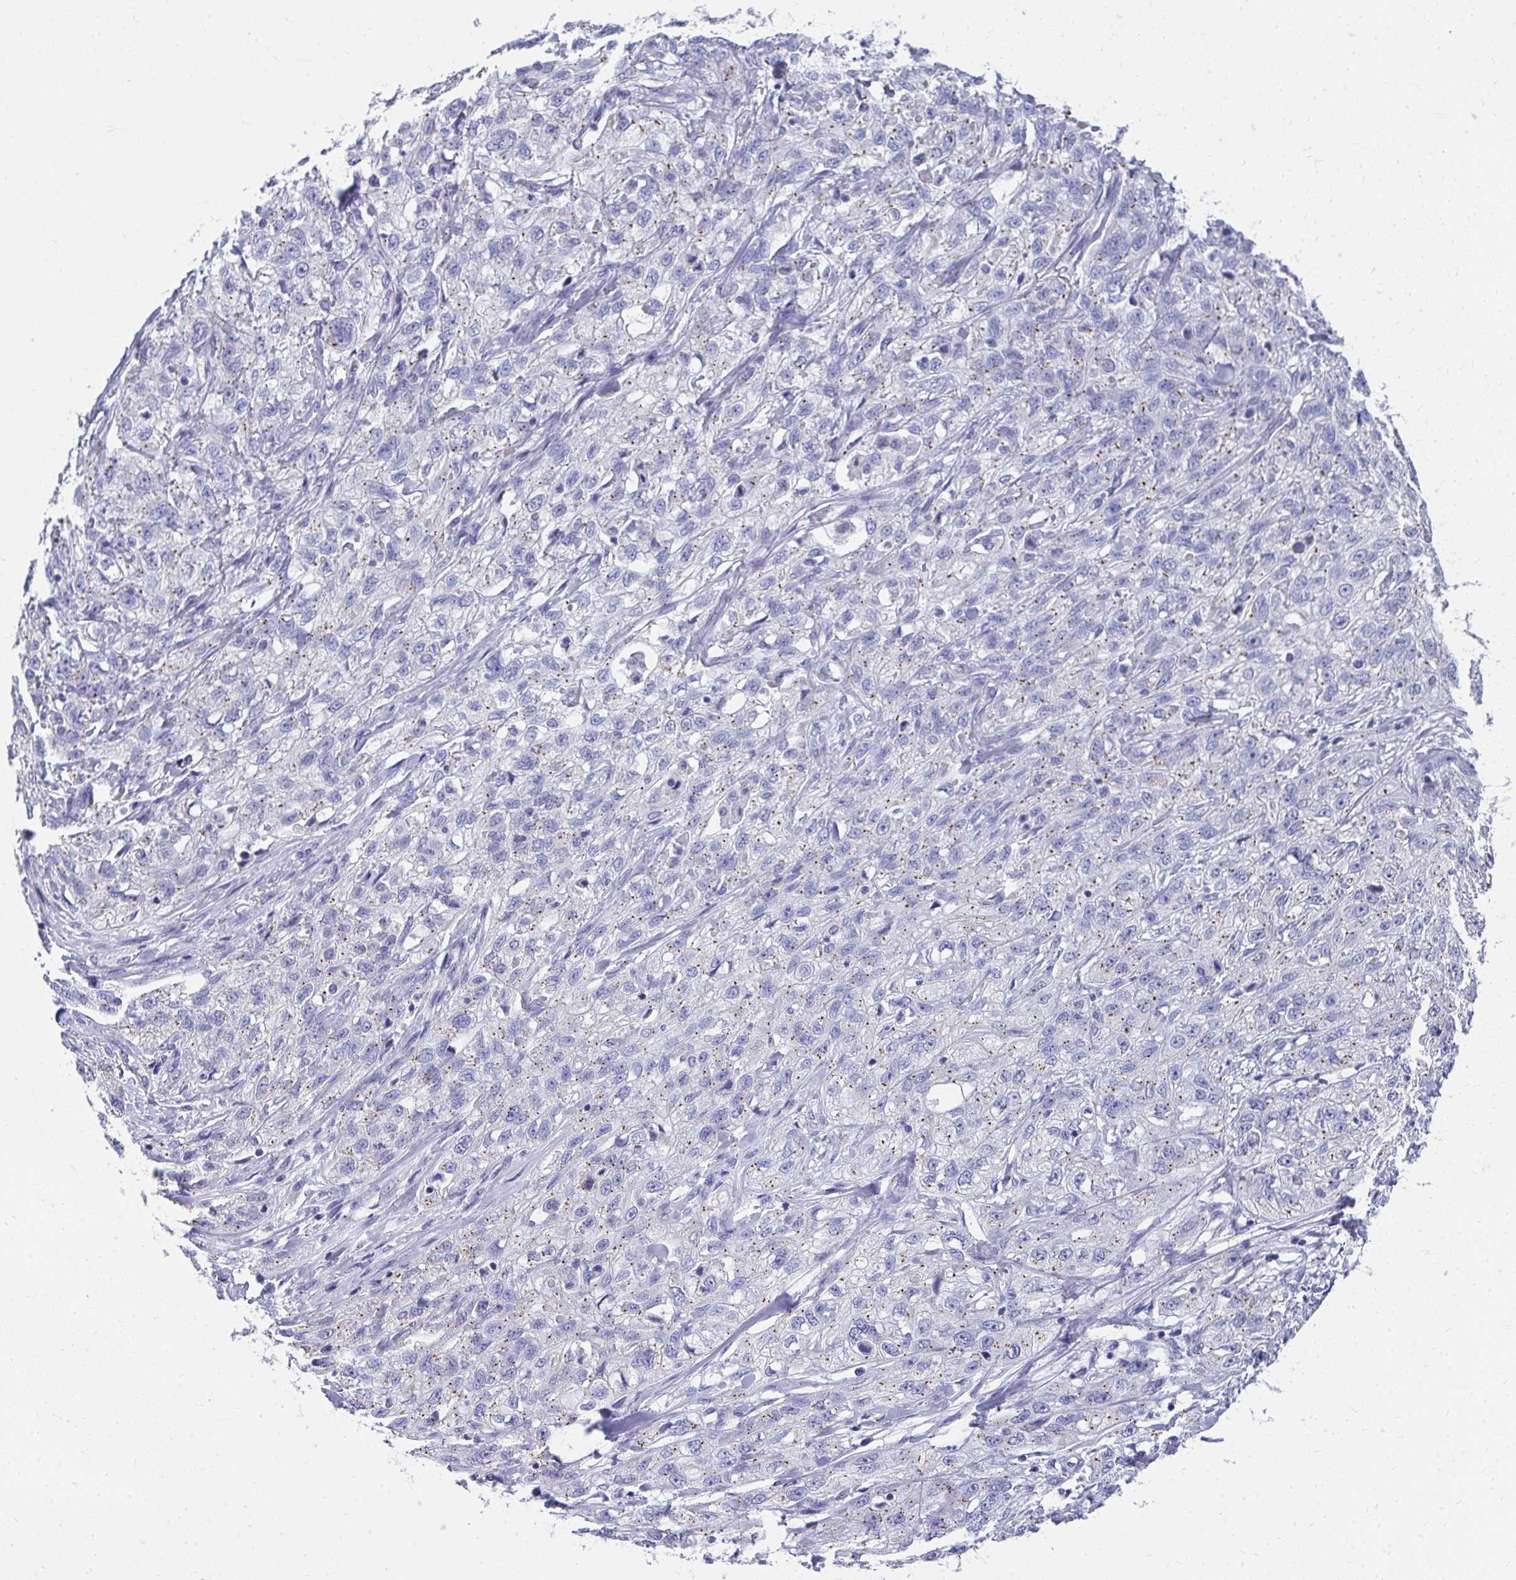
{"staining": {"intensity": "weak", "quantity": "<25%", "location": "cytoplasmic/membranous"}, "tissue": "skin cancer", "cell_type": "Tumor cells", "image_type": "cancer", "snomed": [{"axis": "morphology", "description": "Squamous cell carcinoma, NOS"}, {"axis": "topography", "description": "Skin"}, {"axis": "topography", "description": "Vulva"}], "caption": "Immunohistochemistry (IHC) of human squamous cell carcinoma (skin) demonstrates no positivity in tumor cells. (DAB (3,3'-diaminobenzidine) immunohistochemistry, high magnification).", "gene": "TMPRSS2", "patient": {"sex": "female", "age": 86}}